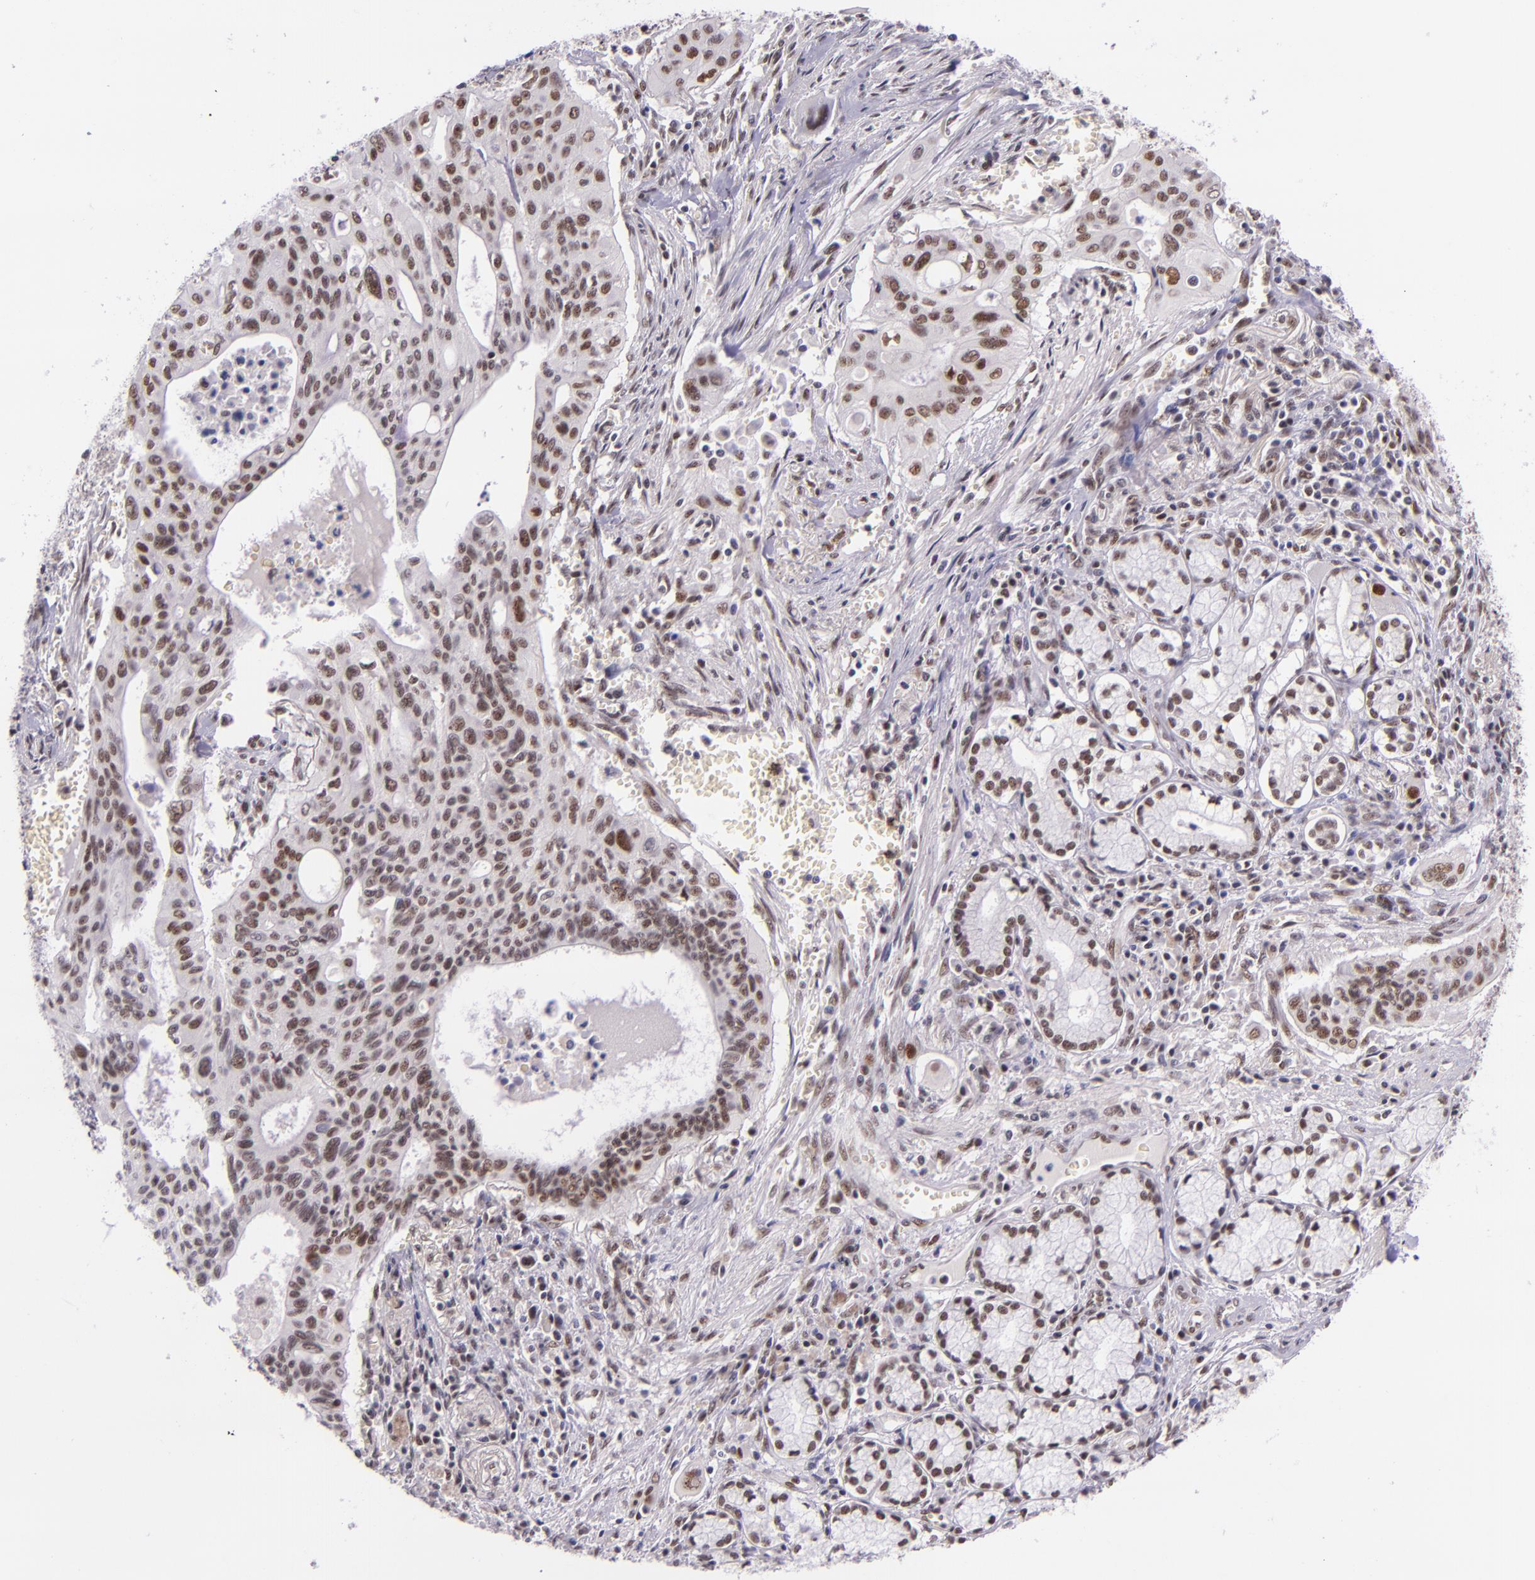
{"staining": {"intensity": "moderate", "quantity": ">75%", "location": "nuclear"}, "tissue": "pancreatic cancer", "cell_type": "Tumor cells", "image_type": "cancer", "snomed": [{"axis": "morphology", "description": "Adenocarcinoma, NOS"}, {"axis": "topography", "description": "Pancreas"}], "caption": "Immunohistochemical staining of pancreatic cancer exhibits medium levels of moderate nuclear protein positivity in about >75% of tumor cells.", "gene": "GPKOW", "patient": {"sex": "male", "age": 77}}